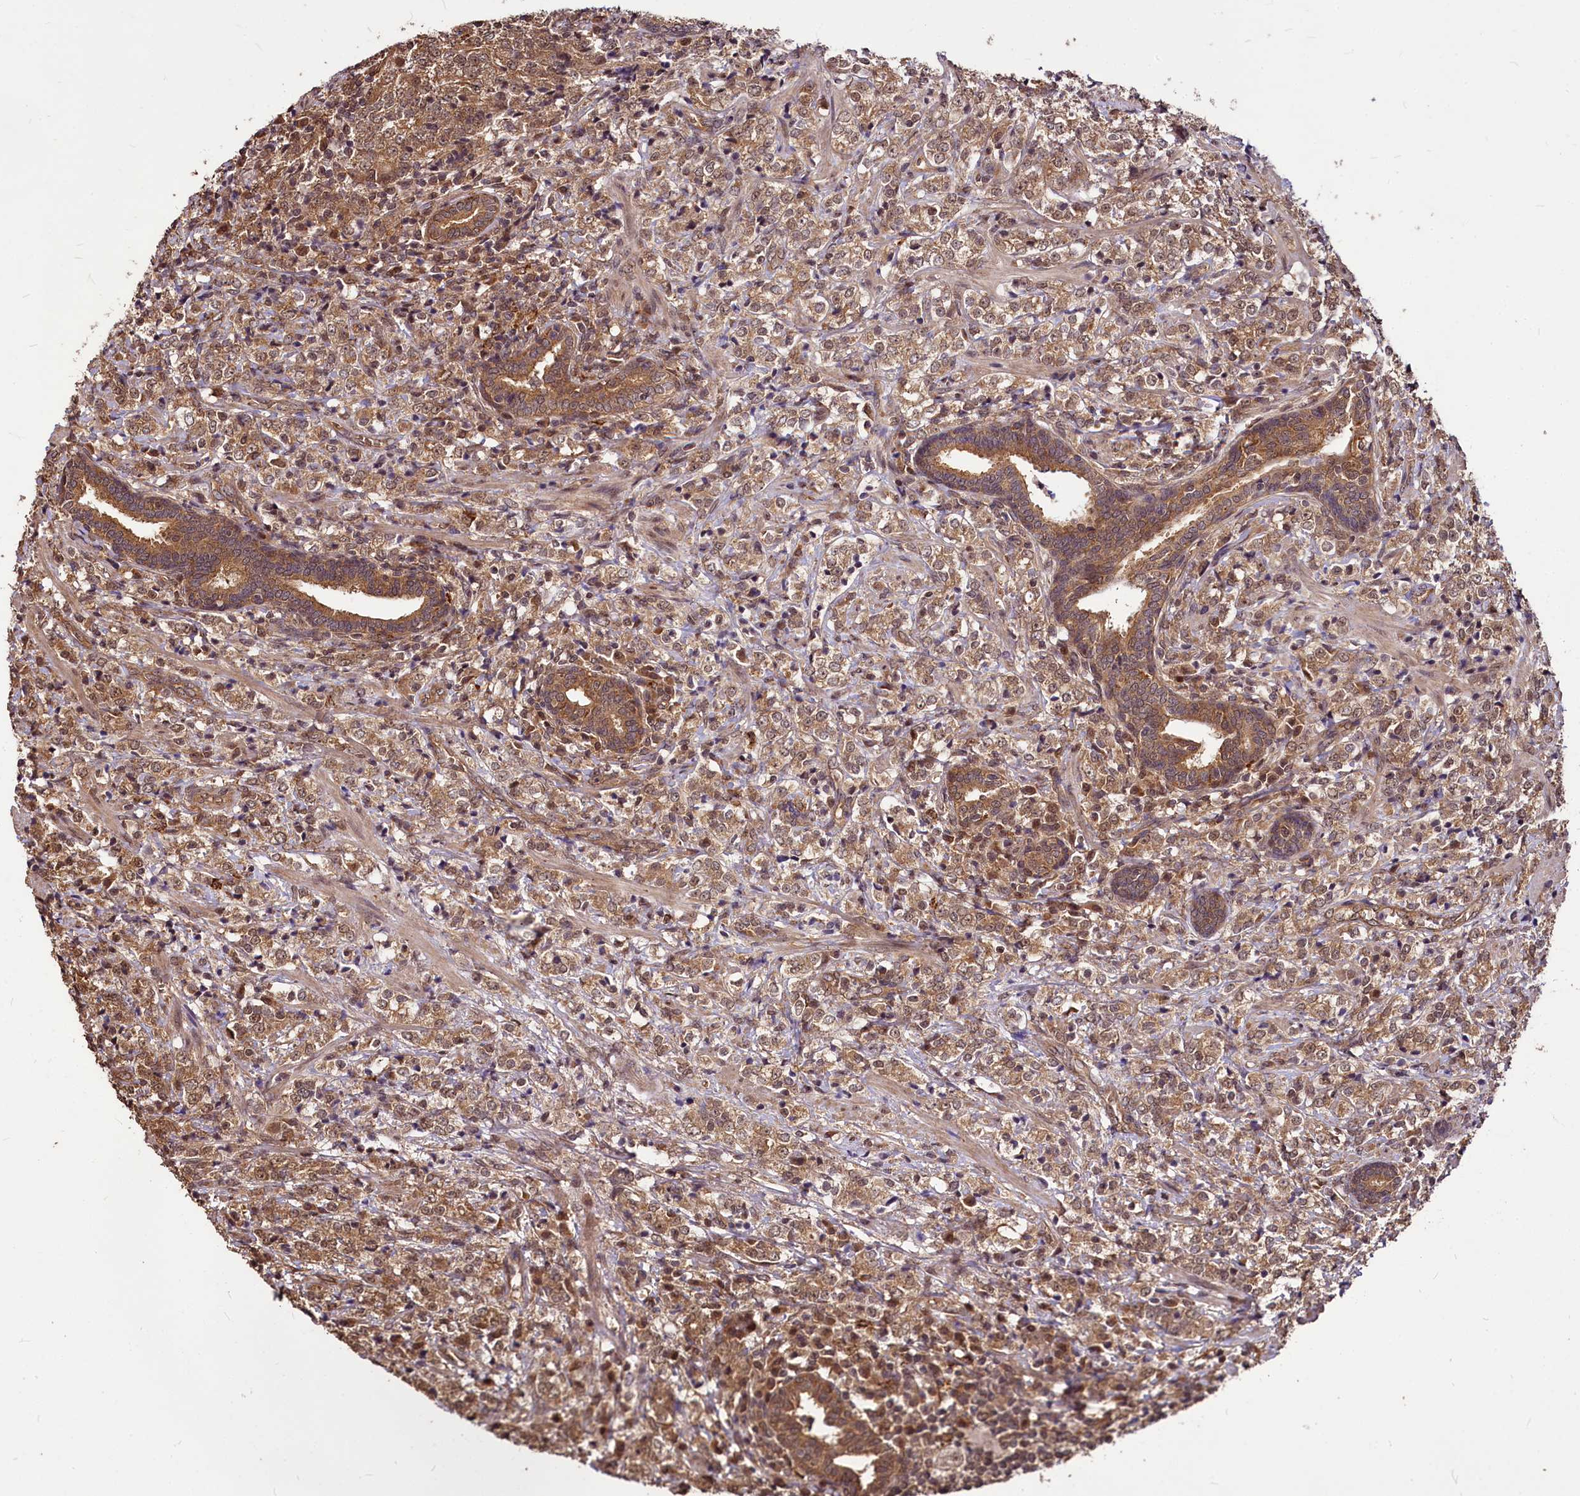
{"staining": {"intensity": "moderate", "quantity": ">75%", "location": "cytoplasmic/membranous,nuclear"}, "tissue": "prostate cancer", "cell_type": "Tumor cells", "image_type": "cancer", "snomed": [{"axis": "morphology", "description": "Adenocarcinoma, High grade"}, {"axis": "topography", "description": "Prostate"}], "caption": "This histopathology image exhibits immunohistochemistry staining of human prostate cancer, with medium moderate cytoplasmic/membranous and nuclear staining in about >75% of tumor cells.", "gene": "VPS51", "patient": {"sex": "male", "age": 69}}